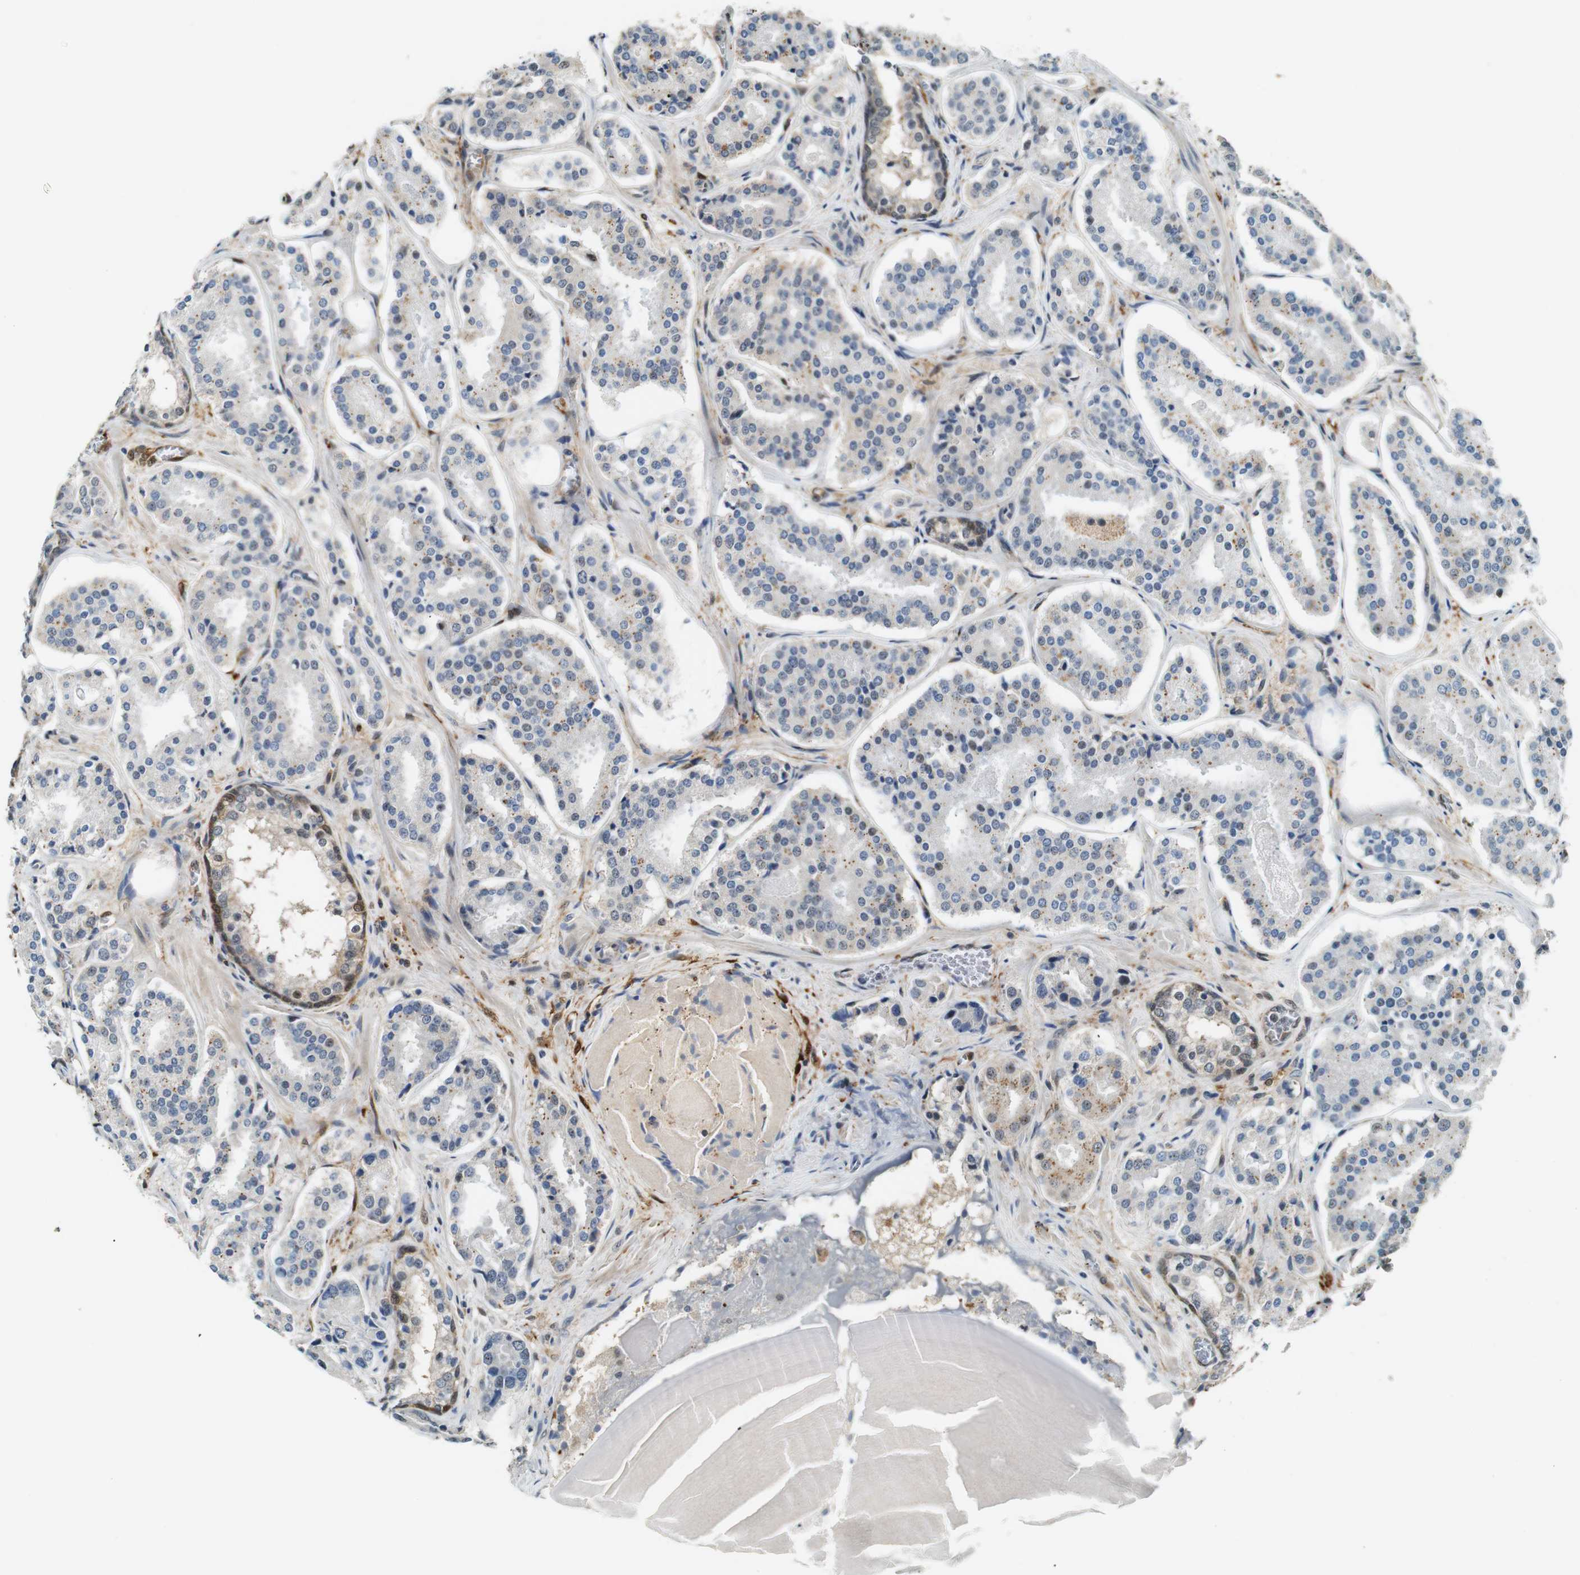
{"staining": {"intensity": "negative", "quantity": "none", "location": "none"}, "tissue": "prostate cancer", "cell_type": "Tumor cells", "image_type": "cancer", "snomed": [{"axis": "morphology", "description": "Adenocarcinoma, High grade"}, {"axis": "topography", "description": "Prostate"}], "caption": "Immunohistochemistry of prostate cancer displays no staining in tumor cells.", "gene": "LXN", "patient": {"sex": "male", "age": 60}}